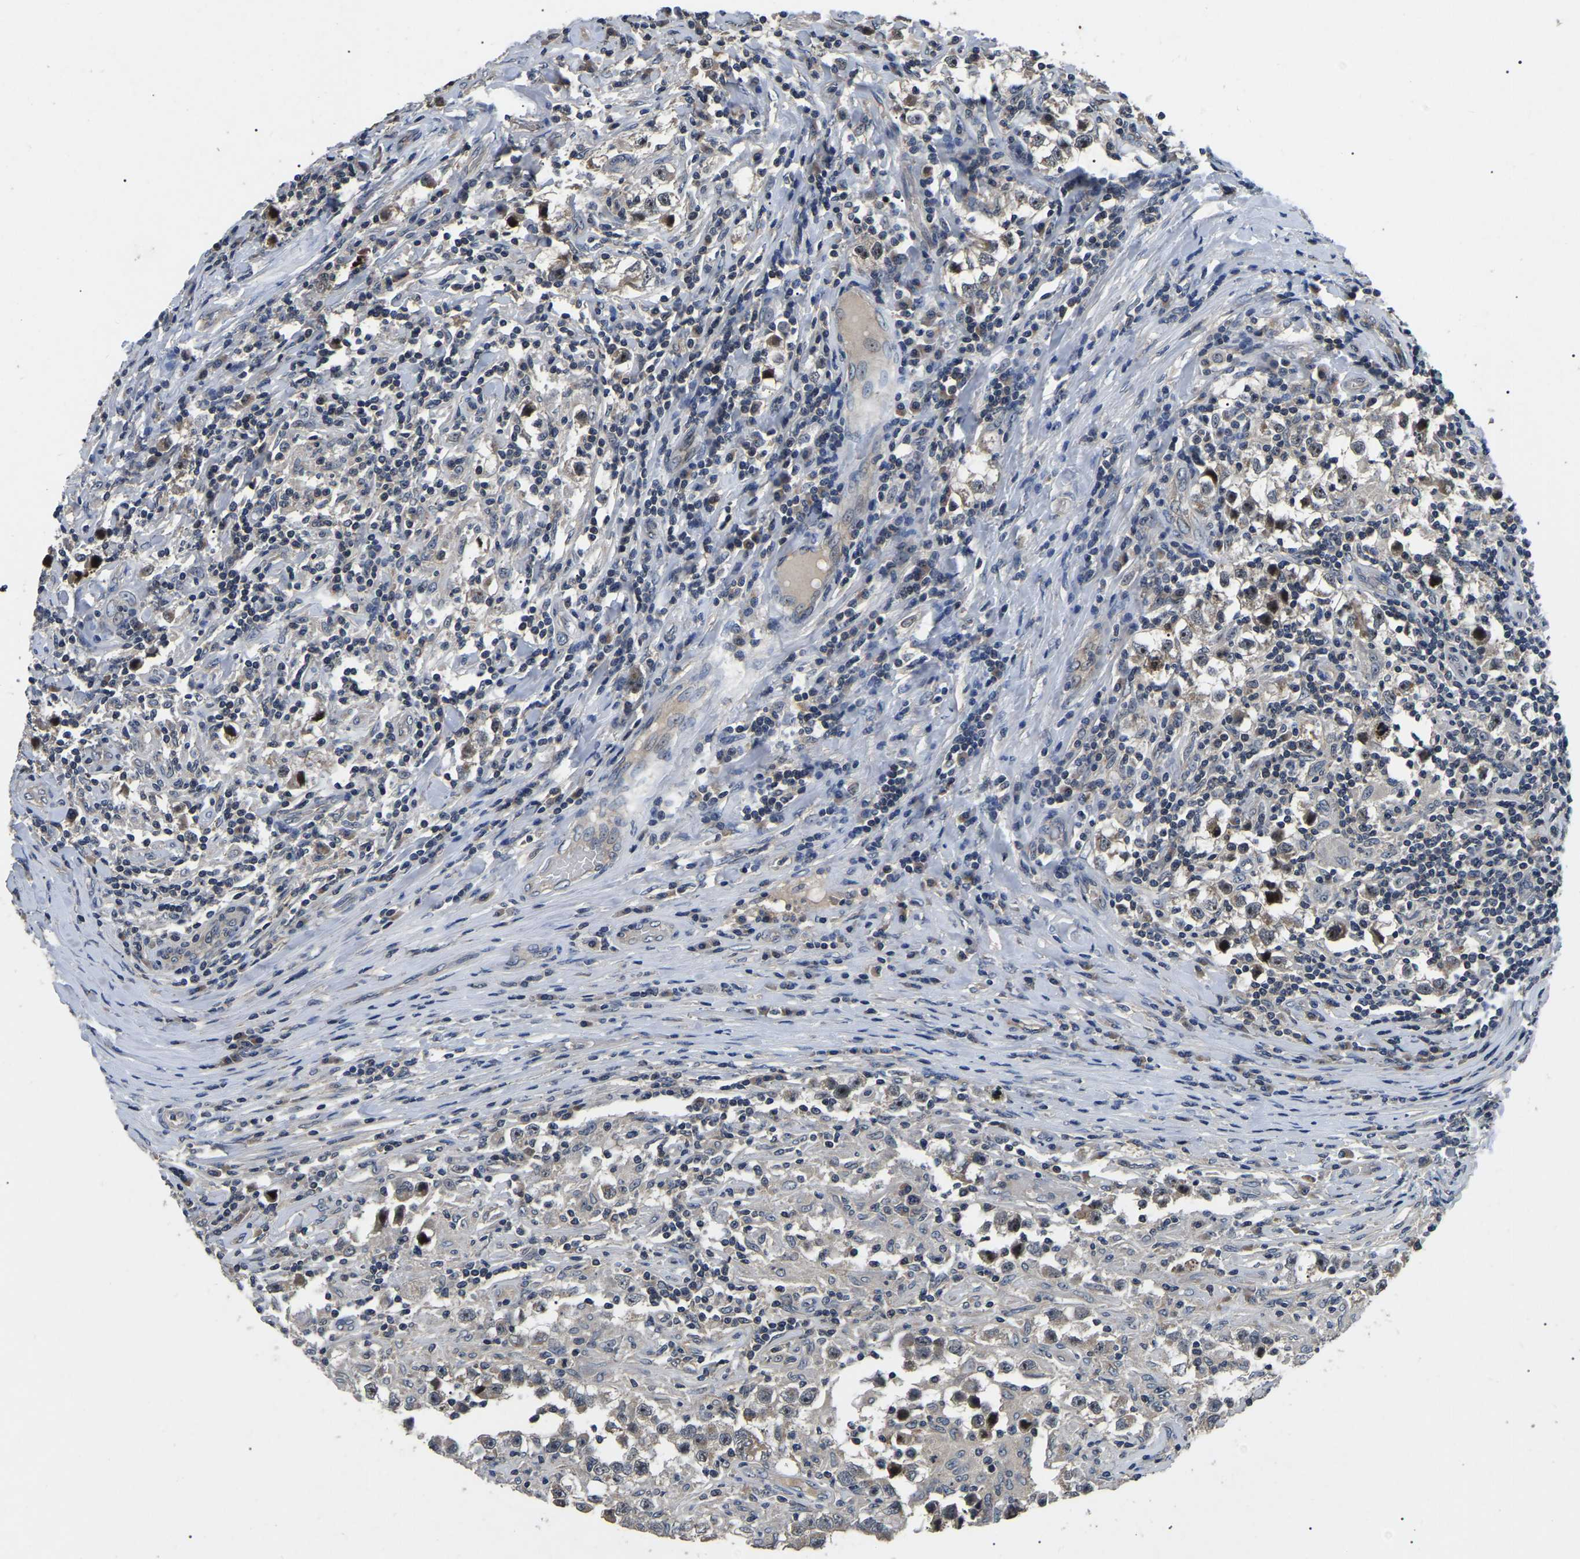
{"staining": {"intensity": "negative", "quantity": "none", "location": "none"}, "tissue": "testis cancer", "cell_type": "Tumor cells", "image_type": "cancer", "snomed": [{"axis": "morphology", "description": "Carcinoma, Embryonal, NOS"}, {"axis": "topography", "description": "Testis"}], "caption": "Tumor cells are negative for protein expression in human testis cancer.", "gene": "RBM28", "patient": {"sex": "male", "age": 21}}